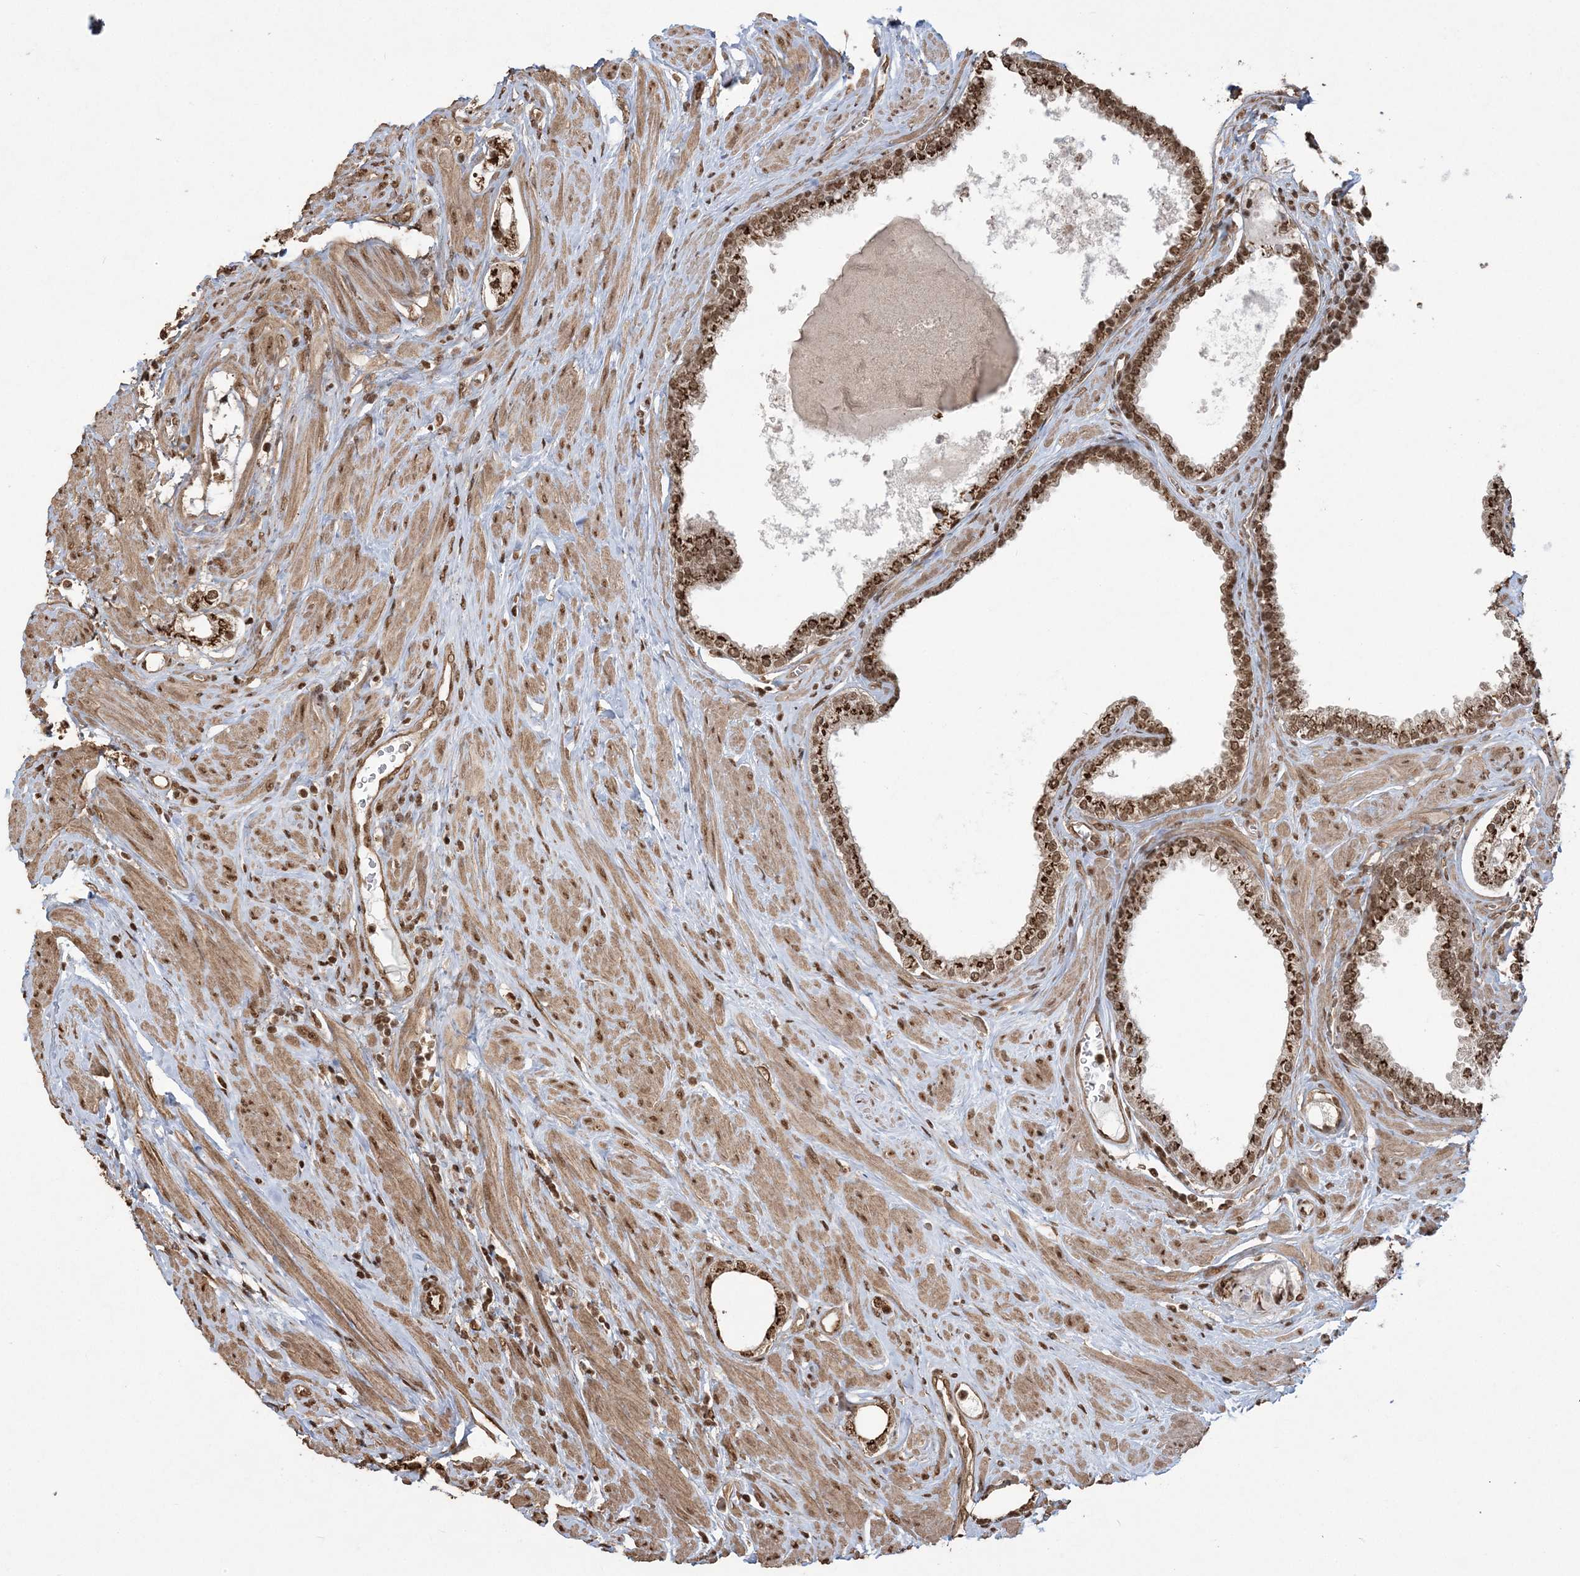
{"staining": {"intensity": "strong", "quantity": ">75%", "location": "cytoplasmic/membranous,nuclear"}, "tissue": "prostate cancer", "cell_type": "Tumor cells", "image_type": "cancer", "snomed": [{"axis": "morphology", "description": "Adenocarcinoma, Low grade"}, {"axis": "topography", "description": "Prostate"}], "caption": "Strong cytoplasmic/membranous and nuclear positivity for a protein is identified in approximately >75% of tumor cells of low-grade adenocarcinoma (prostate) using immunohistochemistry (IHC).", "gene": "ZNF839", "patient": {"sex": "male", "age": 62}}